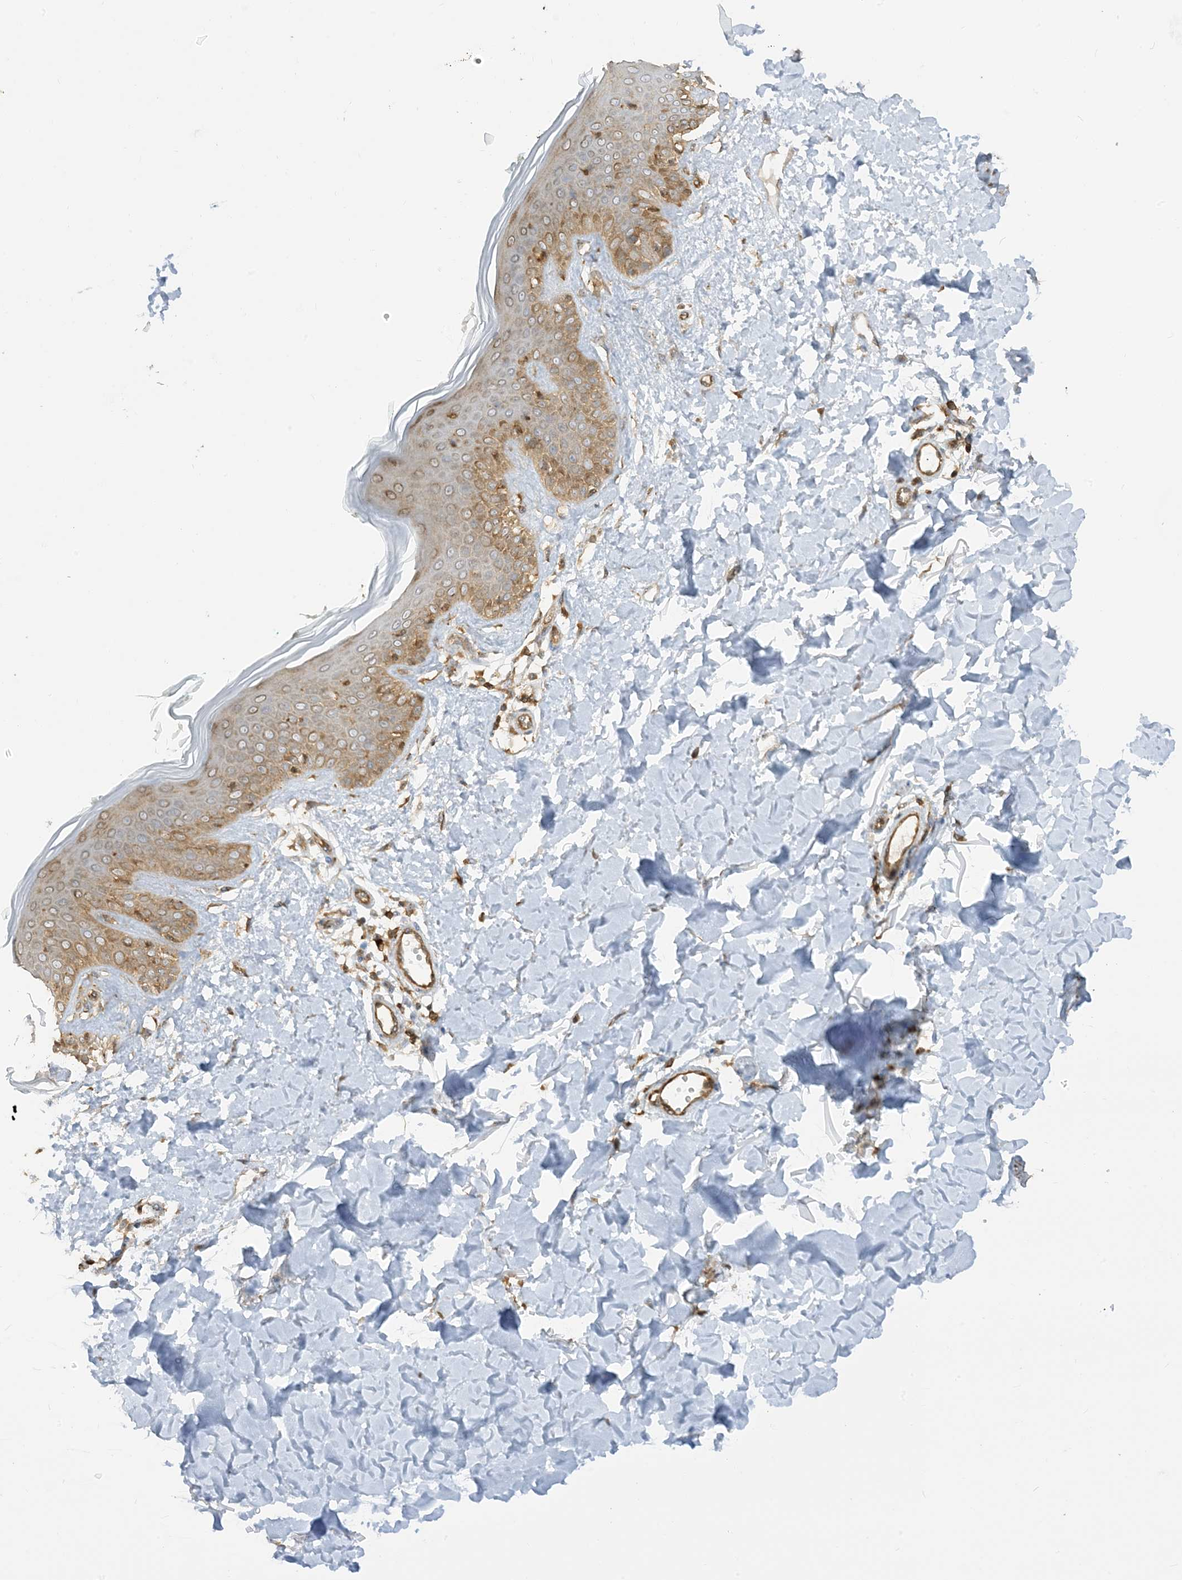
{"staining": {"intensity": "moderate", "quantity": ">75%", "location": "cytoplasmic/membranous"}, "tissue": "skin", "cell_type": "Fibroblasts", "image_type": "normal", "snomed": [{"axis": "morphology", "description": "Normal tissue, NOS"}, {"axis": "topography", "description": "Skin"}], "caption": "Protein analysis of unremarkable skin demonstrates moderate cytoplasmic/membranous expression in approximately >75% of fibroblasts. The staining is performed using DAB brown chromogen to label protein expression. The nuclei are counter-stained blue using hematoxylin.", "gene": "SRP72", "patient": {"sex": "male", "age": 37}}